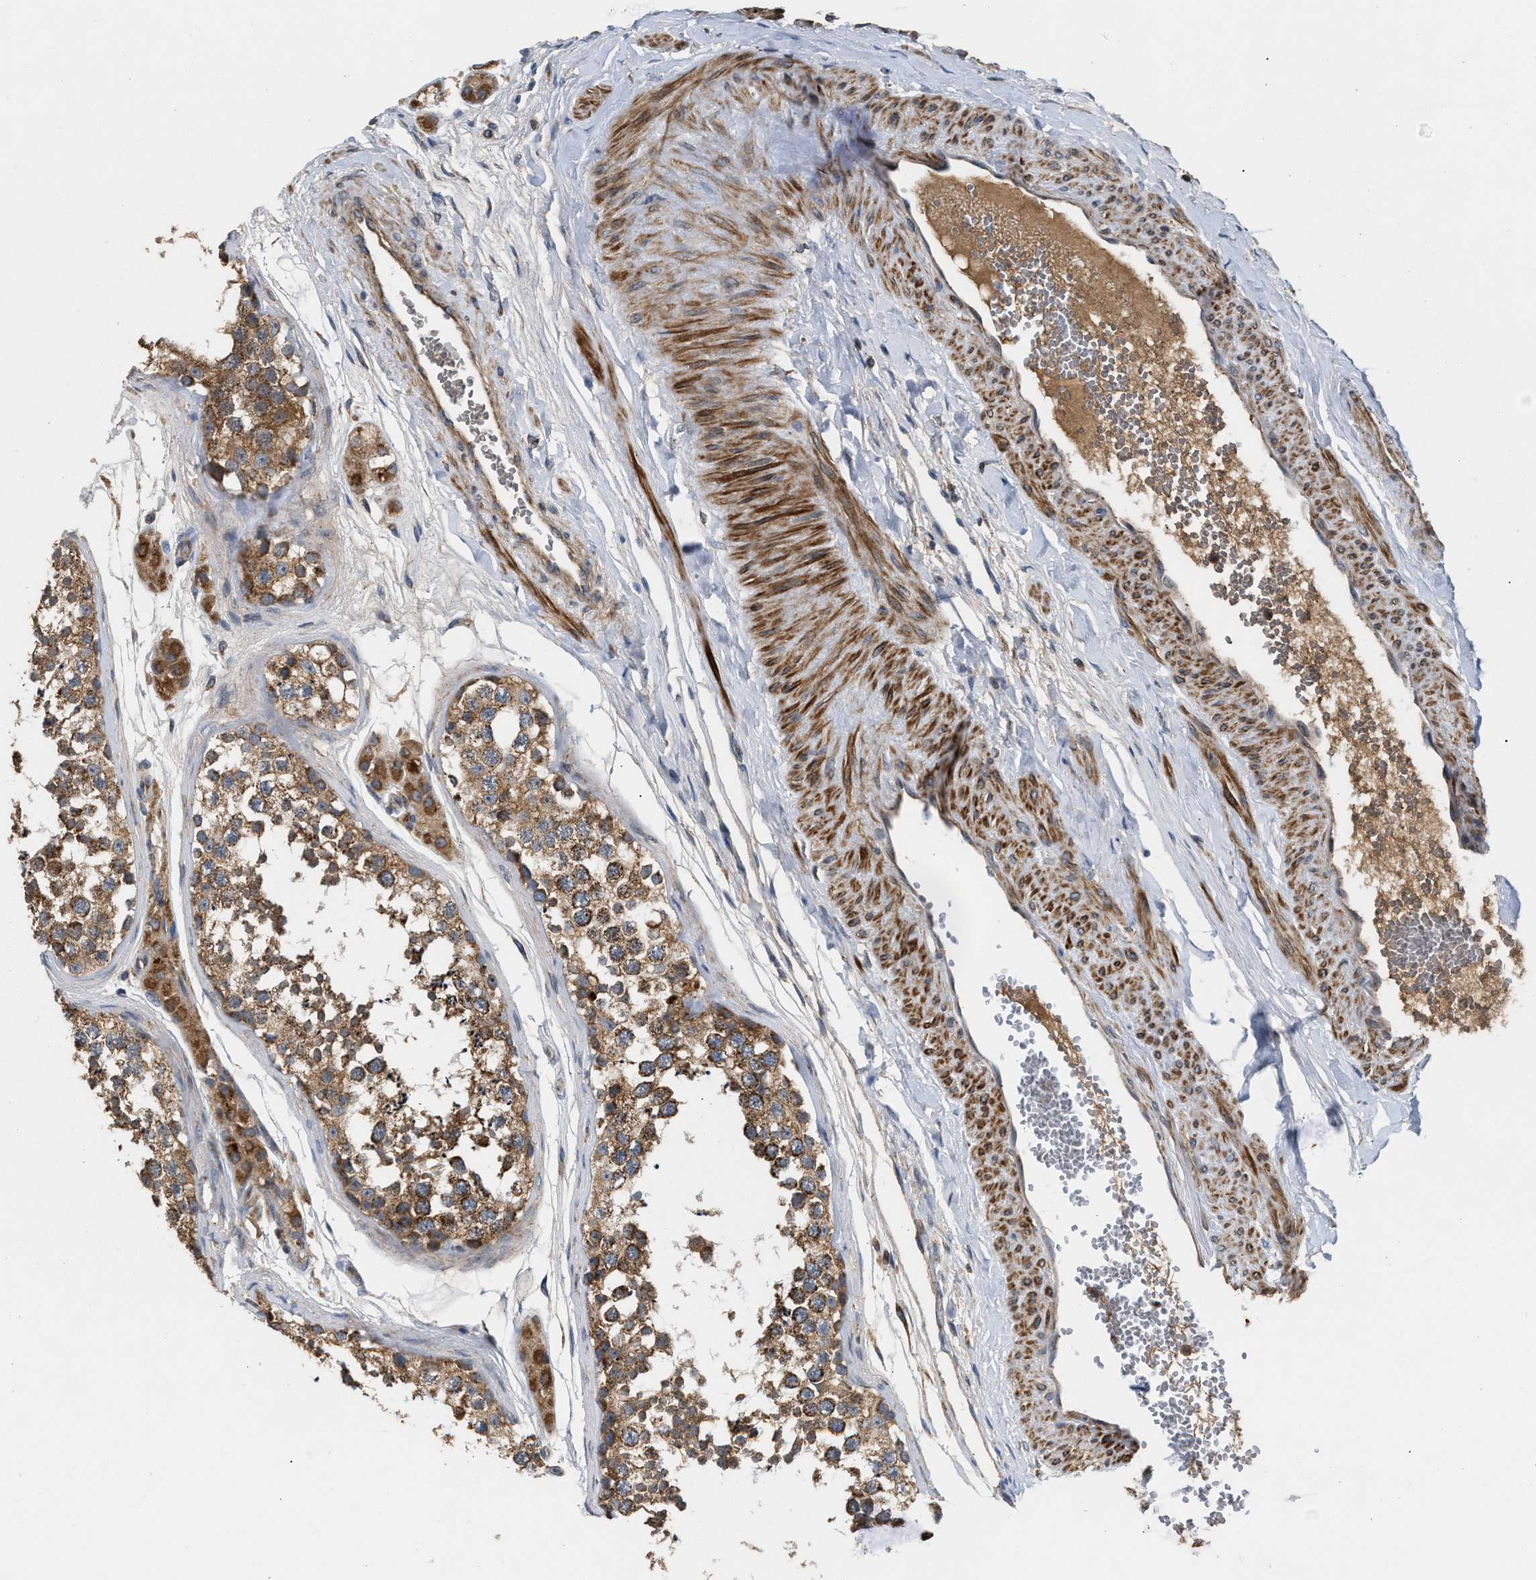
{"staining": {"intensity": "moderate", "quantity": ">75%", "location": "cytoplasmic/membranous"}, "tissue": "testis", "cell_type": "Cells in seminiferous ducts", "image_type": "normal", "snomed": [{"axis": "morphology", "description": "Normal tissue, NOS"}, {"axis": "topography", "description": "Testis"}], "caption": "A brown stain highlights moderate cytoplasmic/membranous positivity of a protein in cells in seminiferous ducts of unremarkable human testis.", "gene": "TACO1", "patient": {"sex": "male", "age": 56}}